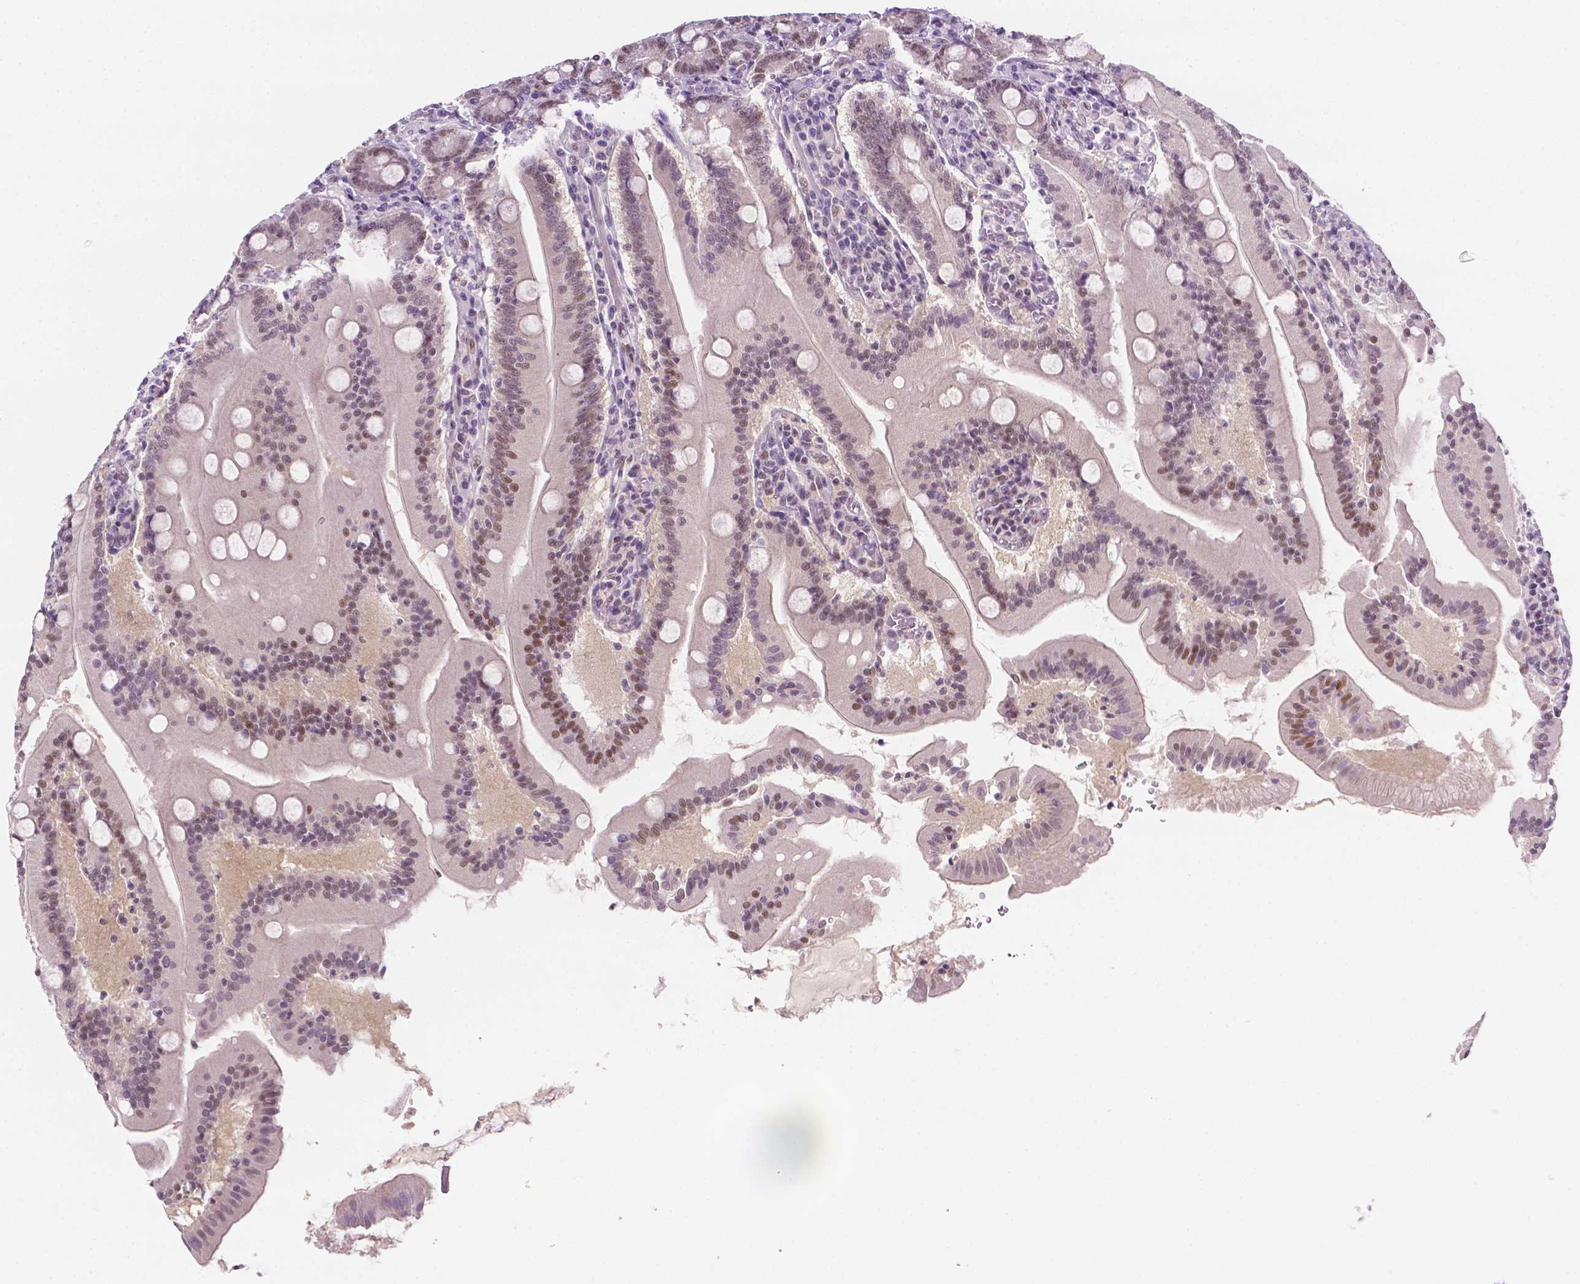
{"staining": {"intensity": "moderate", "quantity": "25%-75%", "location": "nuclear"}, "tissue": "small intestine", "cell_type": "Glandular cells", "image_type": "normal", "snomed": [{"axis": "morphology", "description": "Normal tissue, NOS"}, {"axis": "topography", "description": "Small intestine"}], "caption": "This micrograph displays IHC staining of normal human small intestine, with medium moderate nuclear positivity in about 25%-75% of glandular cells.", "gene": "ERF", "patient": {"sex": "male", "age": 37}}